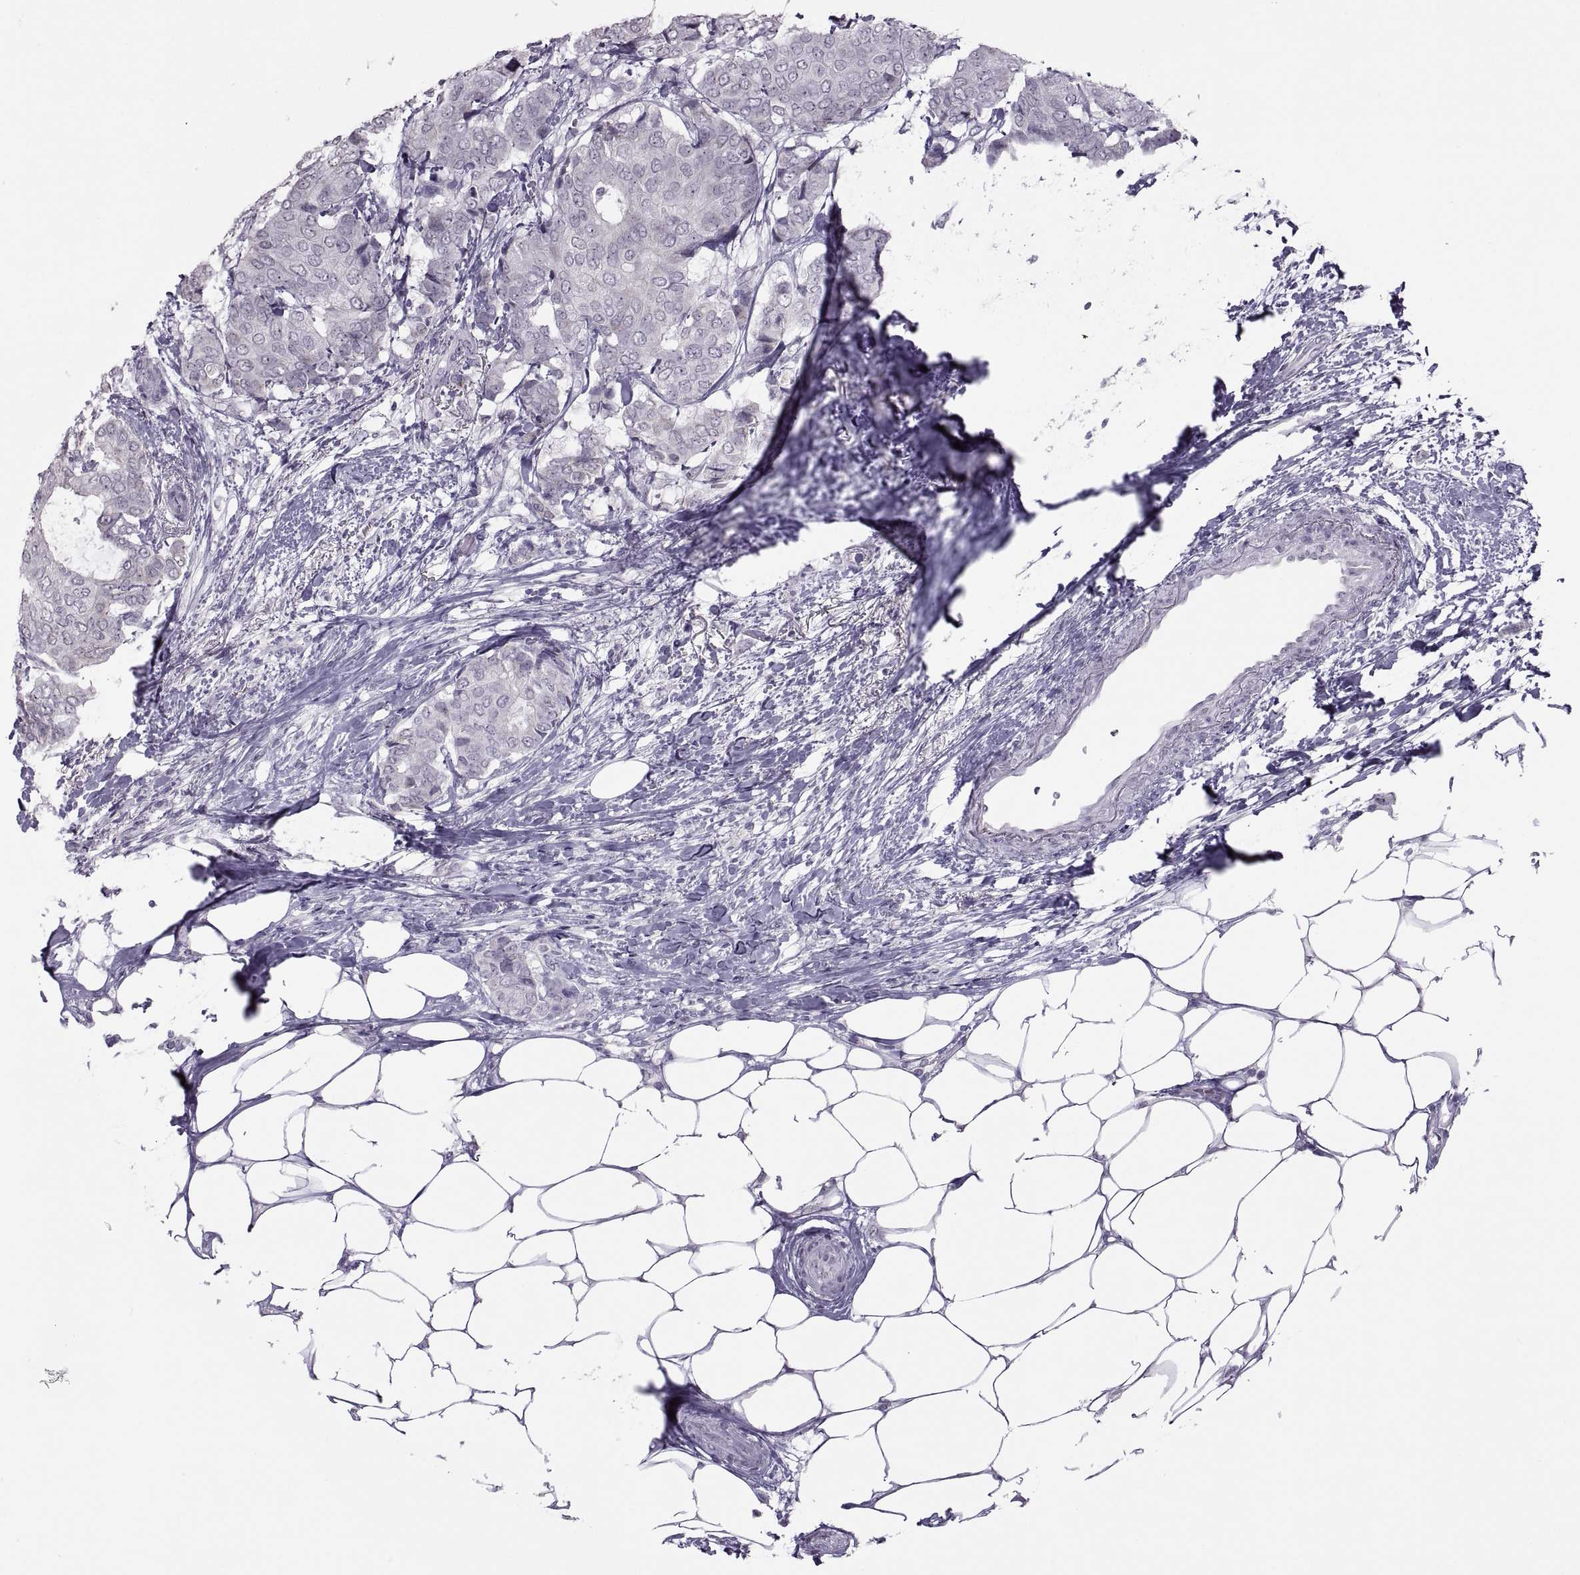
{"staining": {"intensity": "negative", "quantity": "none", "location": "none"}, "tissue": "breast cancer", "cell_type": "Tumor cells", "image_type": "cancer", "snomed": [{"axis": "morphology", "description": "Duct carcinoma"}, {"axis": "topography", "description": "Breast"}], "caption": "Tumor cells are negative for brown protein staining in breast cancer (infiltrating ductal carcinoma). (DAB immunohistochemistry, high magnification).", "gene": "ASIC2", "patient": {"sex": "female", "age": 75}}